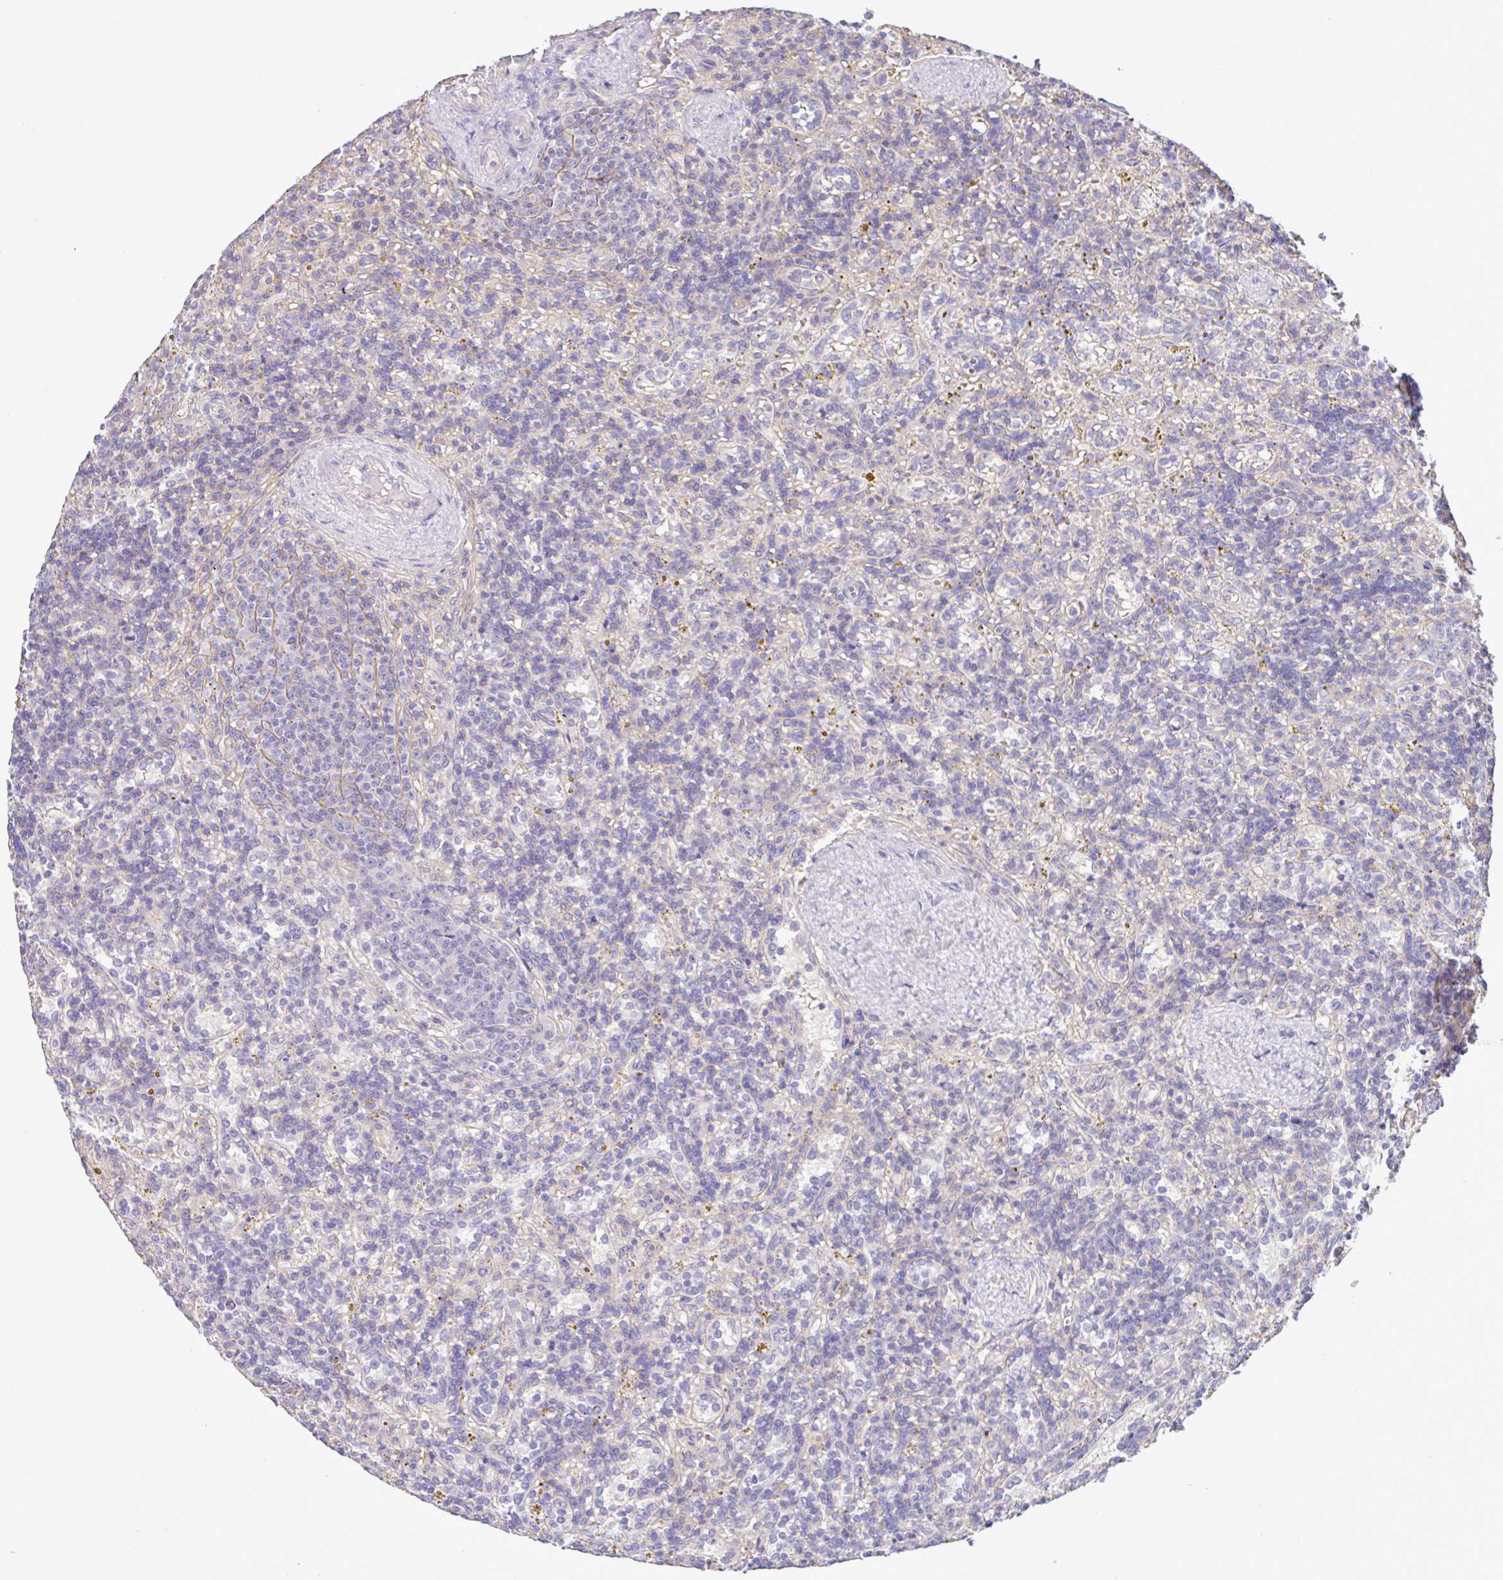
{"staining": {"intensity": "negative", "quantity": "none", "location": "none"}, "tissue": "lymphoma", "cell_type": "Tumor cells", "image_type": "cancer", "snomed": [{"axis": "morphology", "description": "Malignant lymphoma, non-Hodgkin's type, Low grade"}, {"axis": "topography", "description": "Spleen"}], "caption": "Protein analysis of lymphoma demonstrates no significant staining in tumor cells. (Immunohistochemistry, brightfield microscopy, high magnification).", "gene": "PLCD4", "patient": {"sex": "male", "age": 67}}